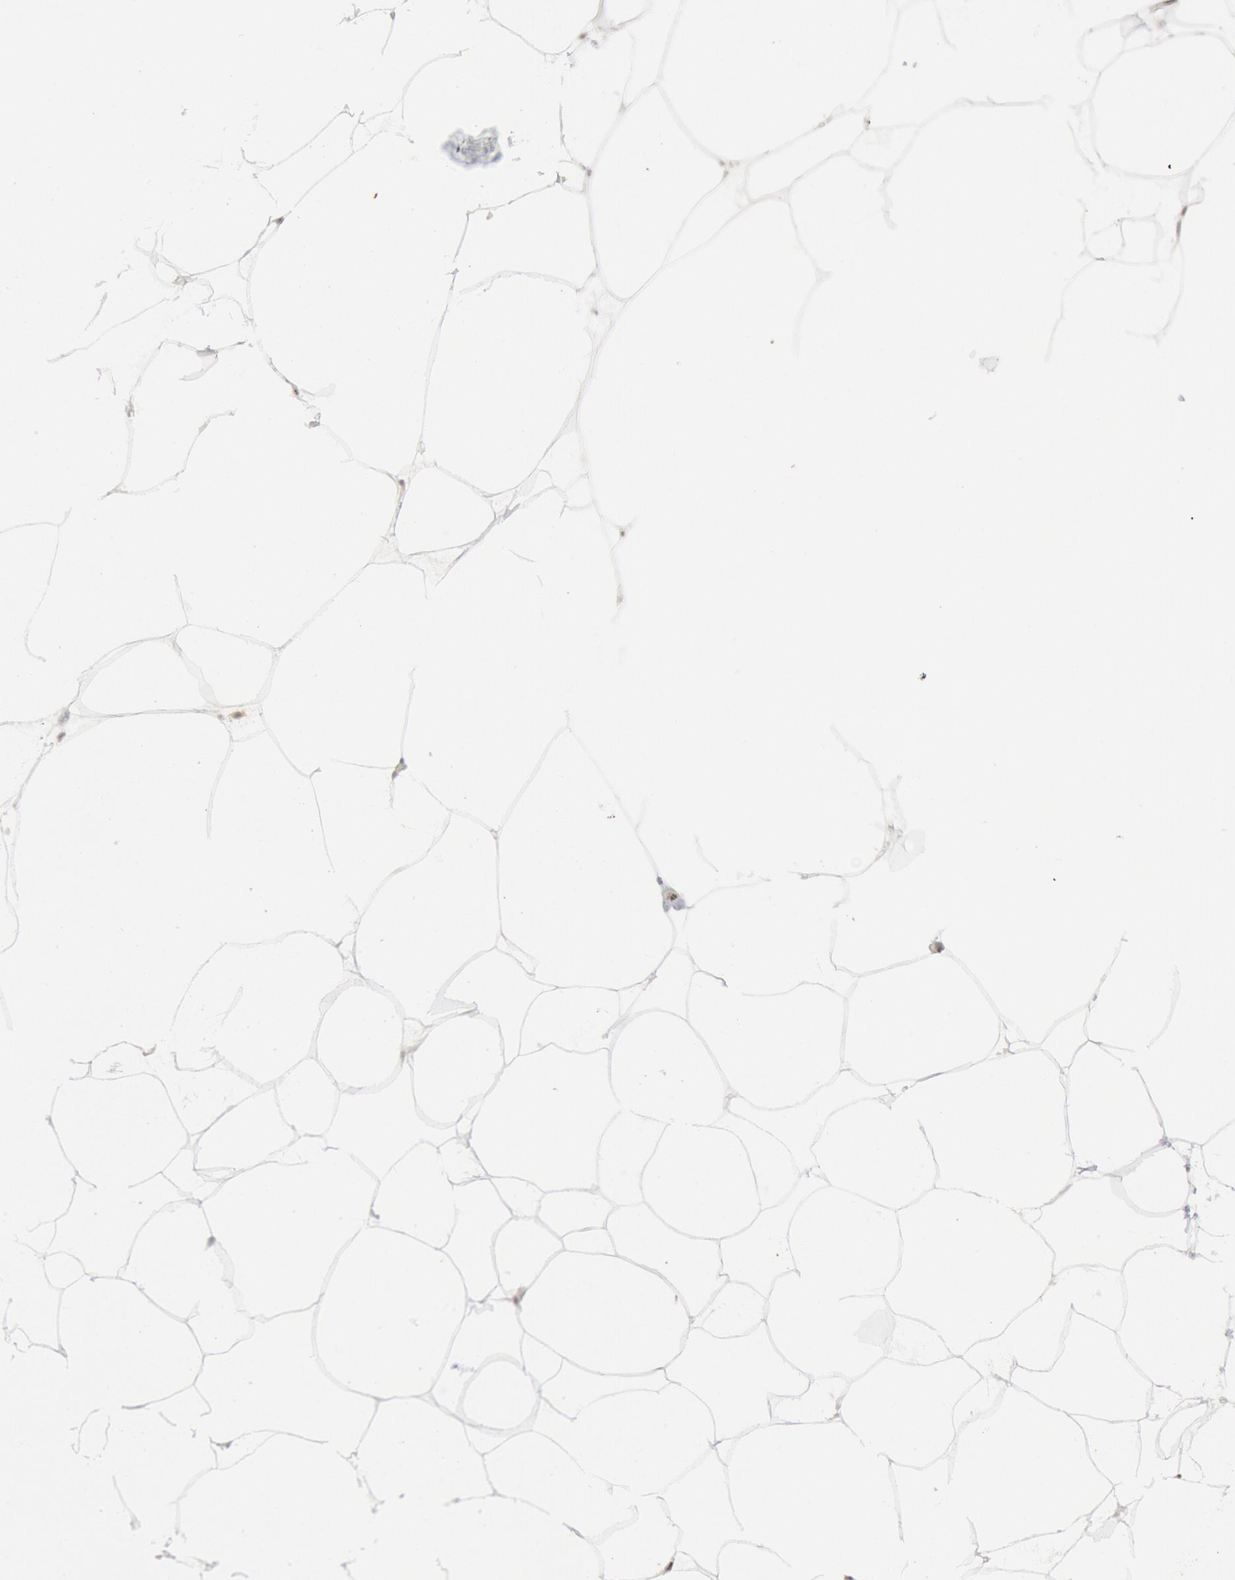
{"staining": {"intensity": "negative", "quantity": "none", "location": "none"}, "tissue": "adipose tissue", "cell_type": "Adipocytes", "image_type": "normal", "snomed": [{"axis": "morphology", "description": "Normal tissue, NOS"}, {"axis": "morphology", "description": "Duct carcinoma"}, {"axis": "topography", "description": "Breast"}, {"axis": "topography", "description": "Adipose tissue"}], "caption": "Immunohistochemistry (IHC) of normal human adipose tissue displays no staining in adipocytes. (Brightfield microscopy of DAB IHC at high magnification).", "gene": "FOXO1", "patient": {"sex": "female", "age": 37}}